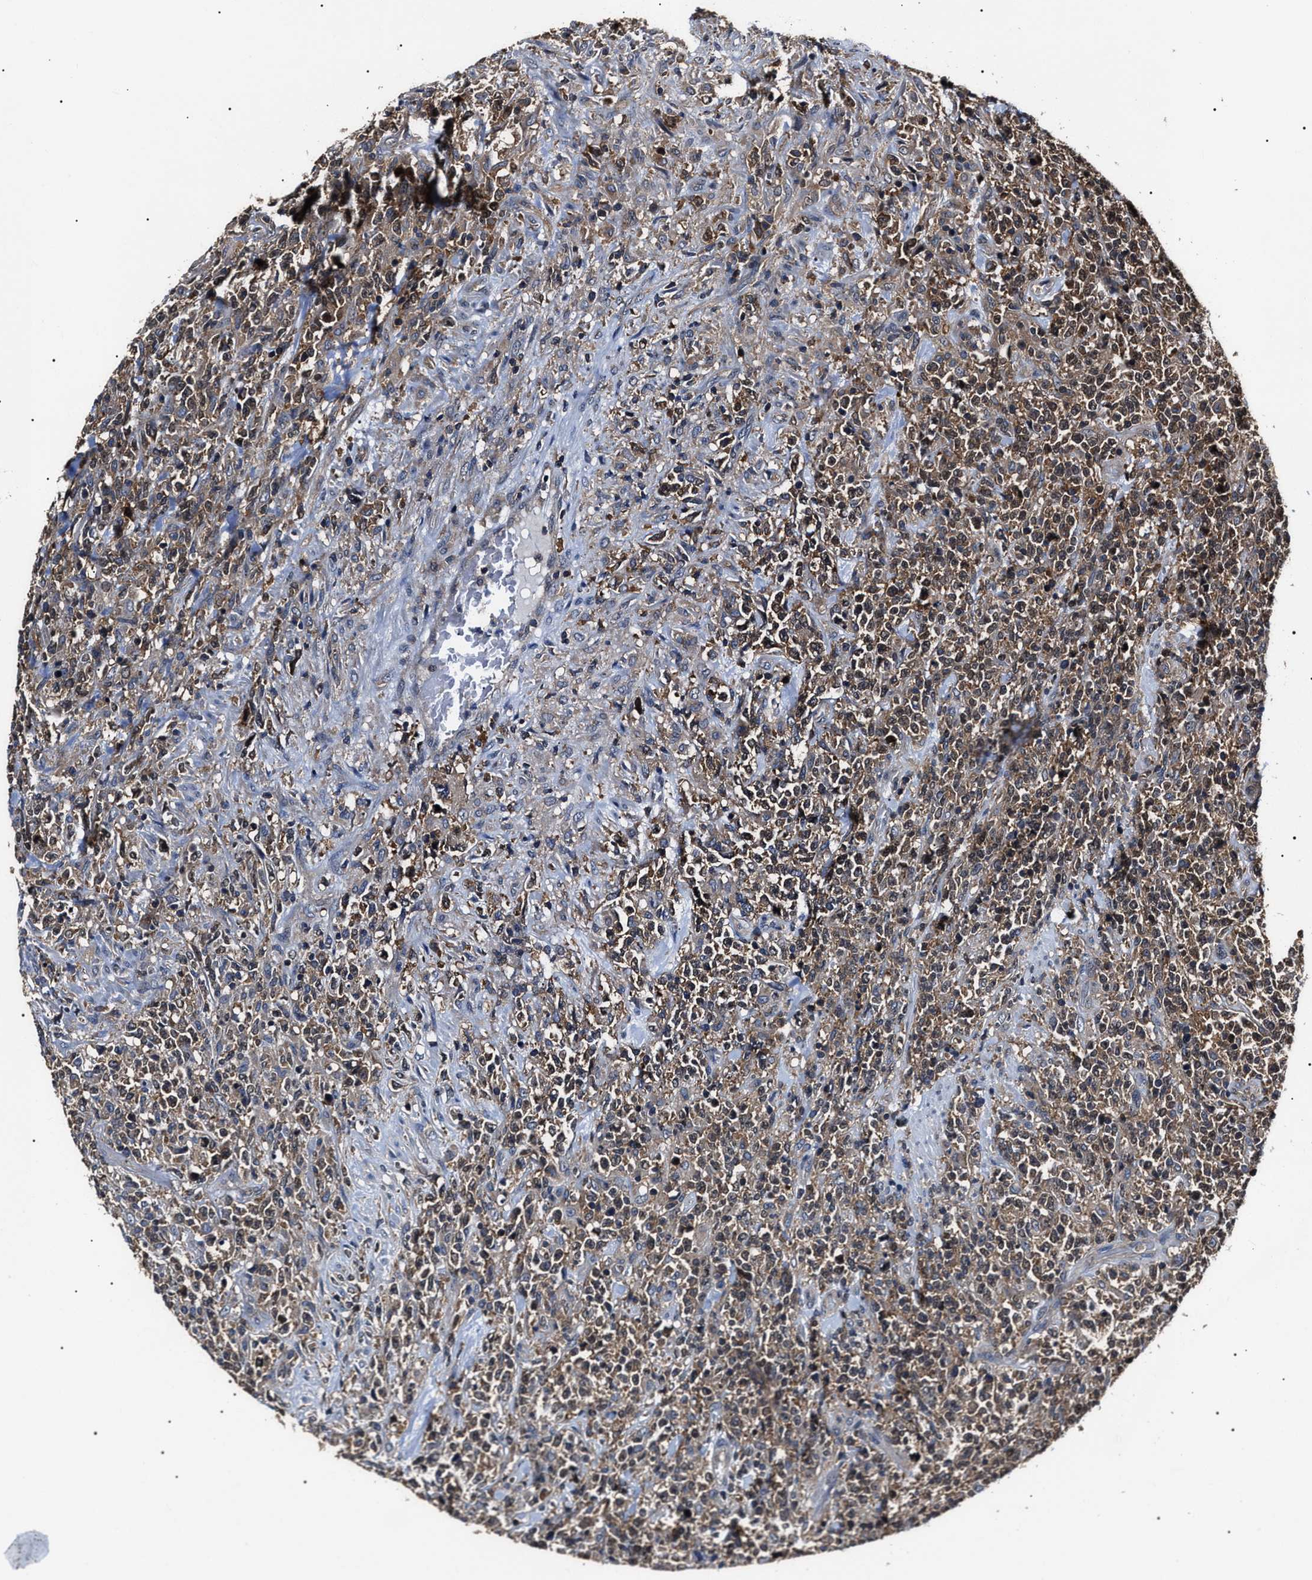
{"staining": {"intensity": "moderate", "quantity": ">75%", "location": "cytoplasmic/membranous"}, "tissue": "lymphoma", "cell_type": "Tumor cells", "image_type": "cancer", "snomed": [{"axis": "morphology", "description": "Malignant lymphoma, non-Hodgkin's type, High grade"}, {"axis": "topography", "description": "Soft tissue"}], "caption": "A histopathology image showing moderate cytoplasmic/membranous expression in about >75% of tumor cells in lymphoma, as visualized by brown immunohistochemical staining.", "gene": "CCT8", "patient": {"sex": "male", "age": 18}}